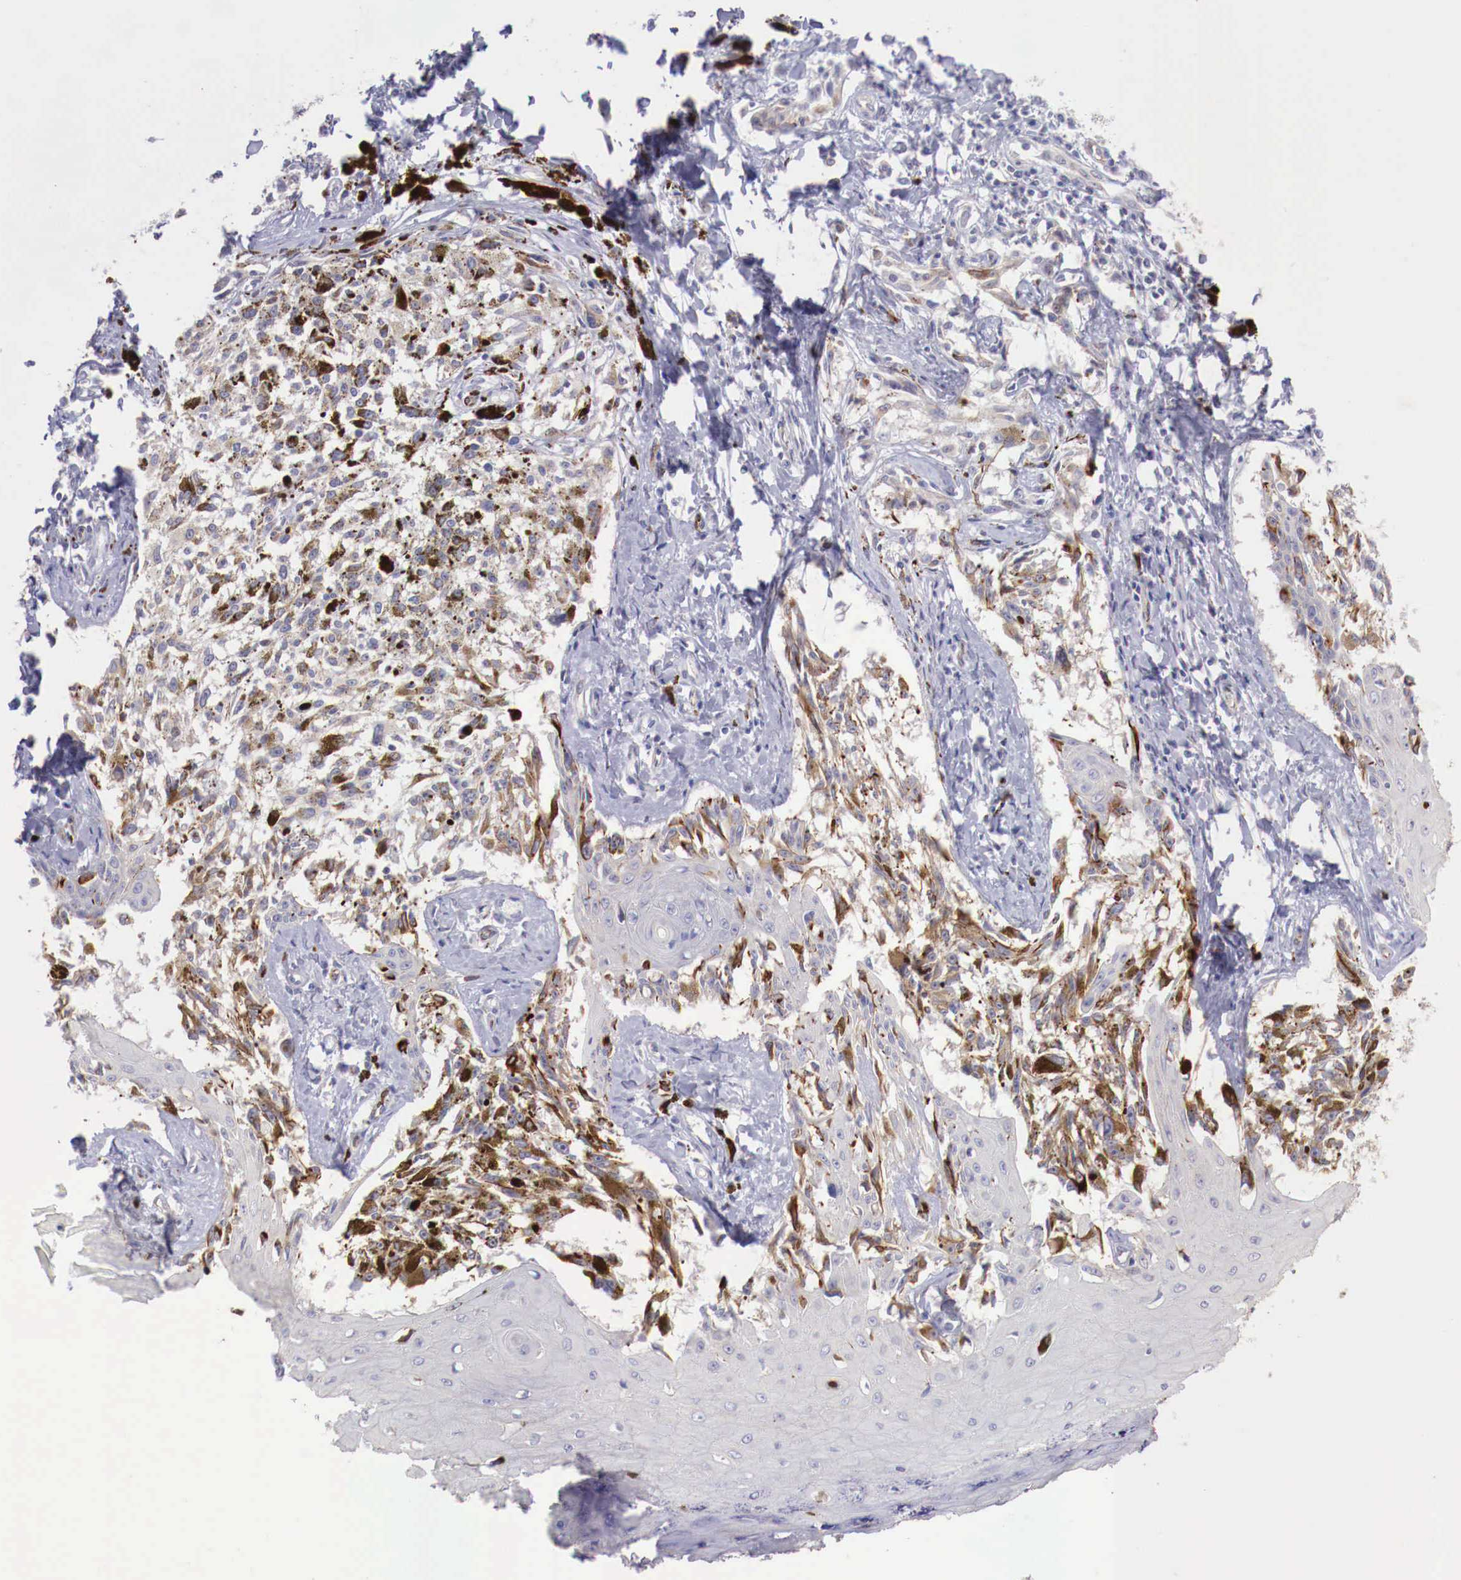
{"staining": {"intensity": "moderate", "quantity": "25%-75%", "location": "cytoplasmic/membranous"}, "tissue": "melanoma", "cell_type": "Tumor cells", "image_type": "cancer", "snomed": [{"axis": "morphology", "description": "Malignant melanoma, NOS"}, {"axis": "topography", "description": "Skin"}], "caption": "High-magnification brightfield microscopy of melanoma stained with DAB (brown) and counterstained with hematoxylin (blue). tumor cells exhibit moderate cytoplasmic/membranous staining is identified in about25%-75% of cells.", "gene": "WT1", "patient": {"sex": "female", "age": 82}}